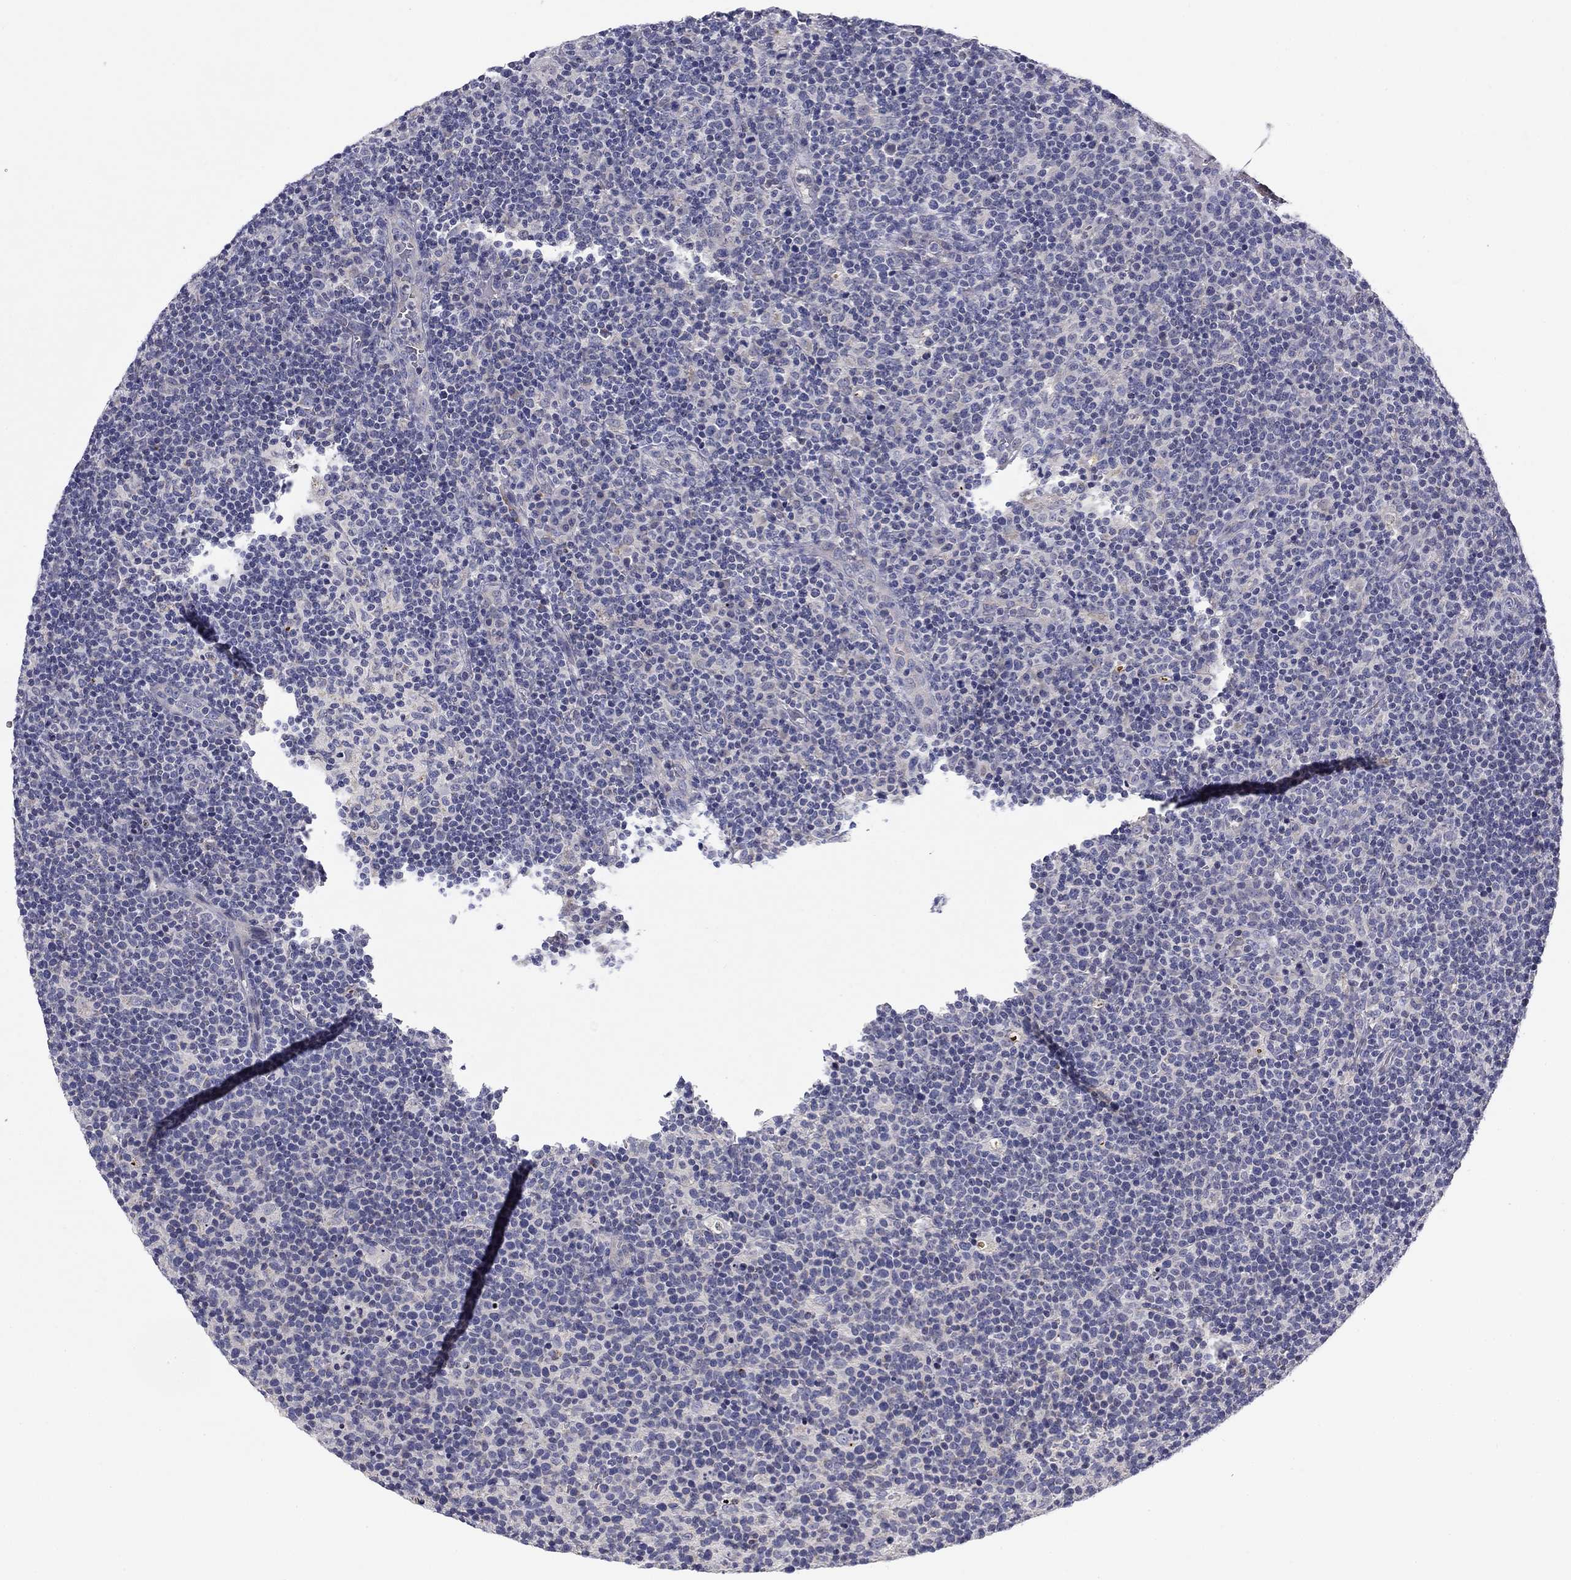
{"staining": {"intensity": "negative", "quantity": "none", "location": "none"}, "tissue": "lymphoma", "cell_type": "Tumor cells", "image_type": "cancer", "snomed": [{"axis": "morphology", "description": "Malignant lymphoma, non-Hodgkin's type, High grade"}, {"axis": "topography", "description": "Lymph node"}], "caption": "Immunohistochemistry (IHC) histopathology image of neoplastic tissue: human high-grade malignant lymphoma, non-Hodgkin's type stained with DAB (3,3'-diaminobenzidine) reveals no significant protein staining in tumor cells.", "gene": "SPATA7", "patient": {"sex": "male", "age": 61}}